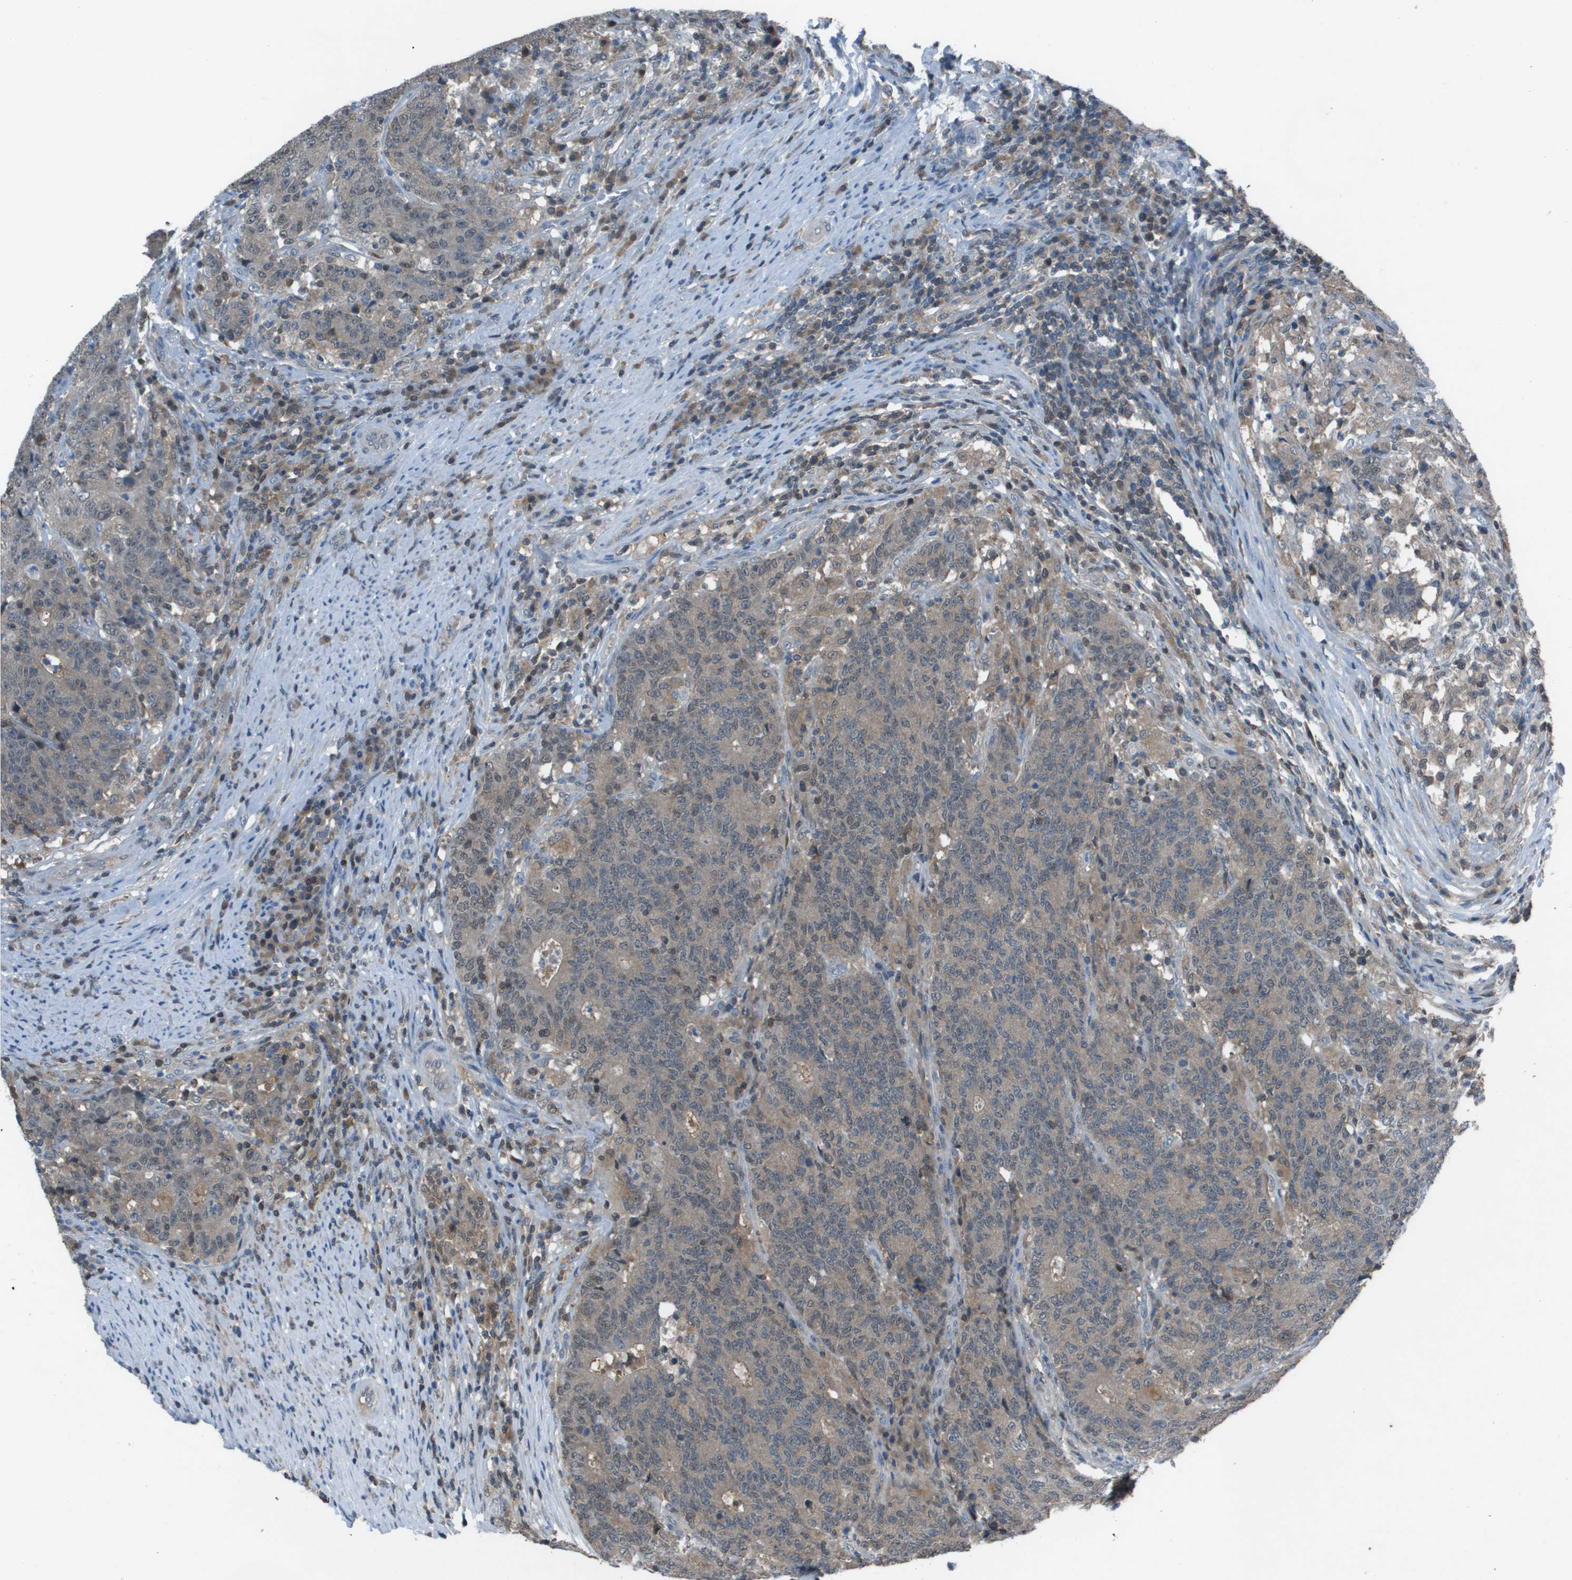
{"staining": {"intensity": "weak", "quantity": ">75%", "location": "cytoplasmic/membranous"}, "tissue": "colorectal cancer", "cell_type": "Tumor cells", "image_type": "cancer", "snomed": [{"axis": "morphology", "description": "Normal tissue, NOS"}, {"axis": "morphology", "description": "Adenocarcinoma, NOS"}, {"axis": "topography", "description": "Colon"}], "caption": "Approximately >75% of tumor cells in colorectal cancer (adenocarcinoma) reveal weak cytoplasmic/membranous protein expression as visualized by brown immunohistochemical staining.", "gene": "CAMK4", "patient": {"sex": "female", "age": 75}}